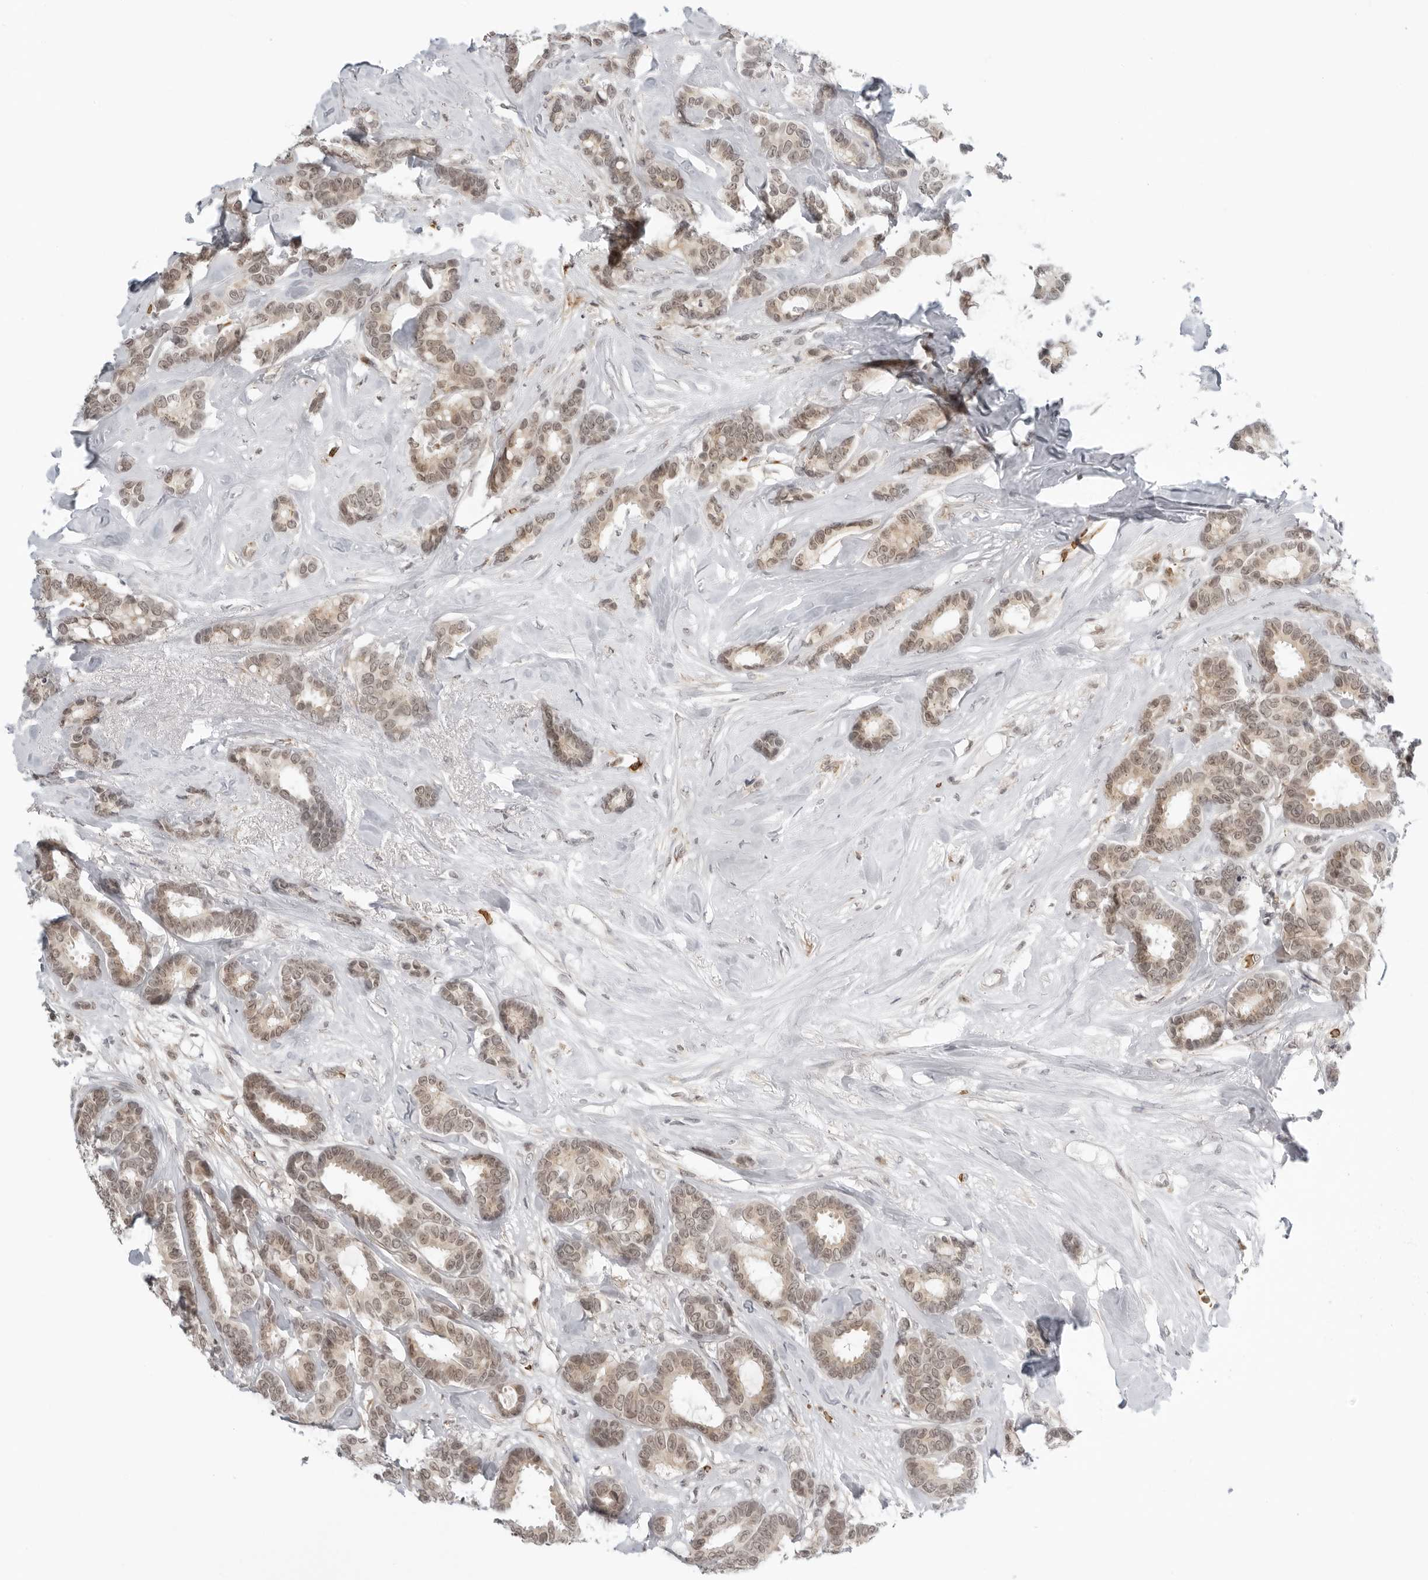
{"staining": {"intensity": "weak", "quantity": ">75%", "location": "nuclear"}, "tissue": "breast cancer", "cell_type": "Tumor cells", "image_type": "cancer", "snomed": [{"axis": "morphology", "description": "Duct carcinoma"}, {"axis": "topography", "description": "Breast"}], "caption": "Immunohistochemical staining of human infiltrating ductal carcinoma (breast) exhibits low levels of weak nuclear staining in about >75% of tumor cells.", "gene": "SUGCT", "patient": {"sex": "female", "age": 87}}